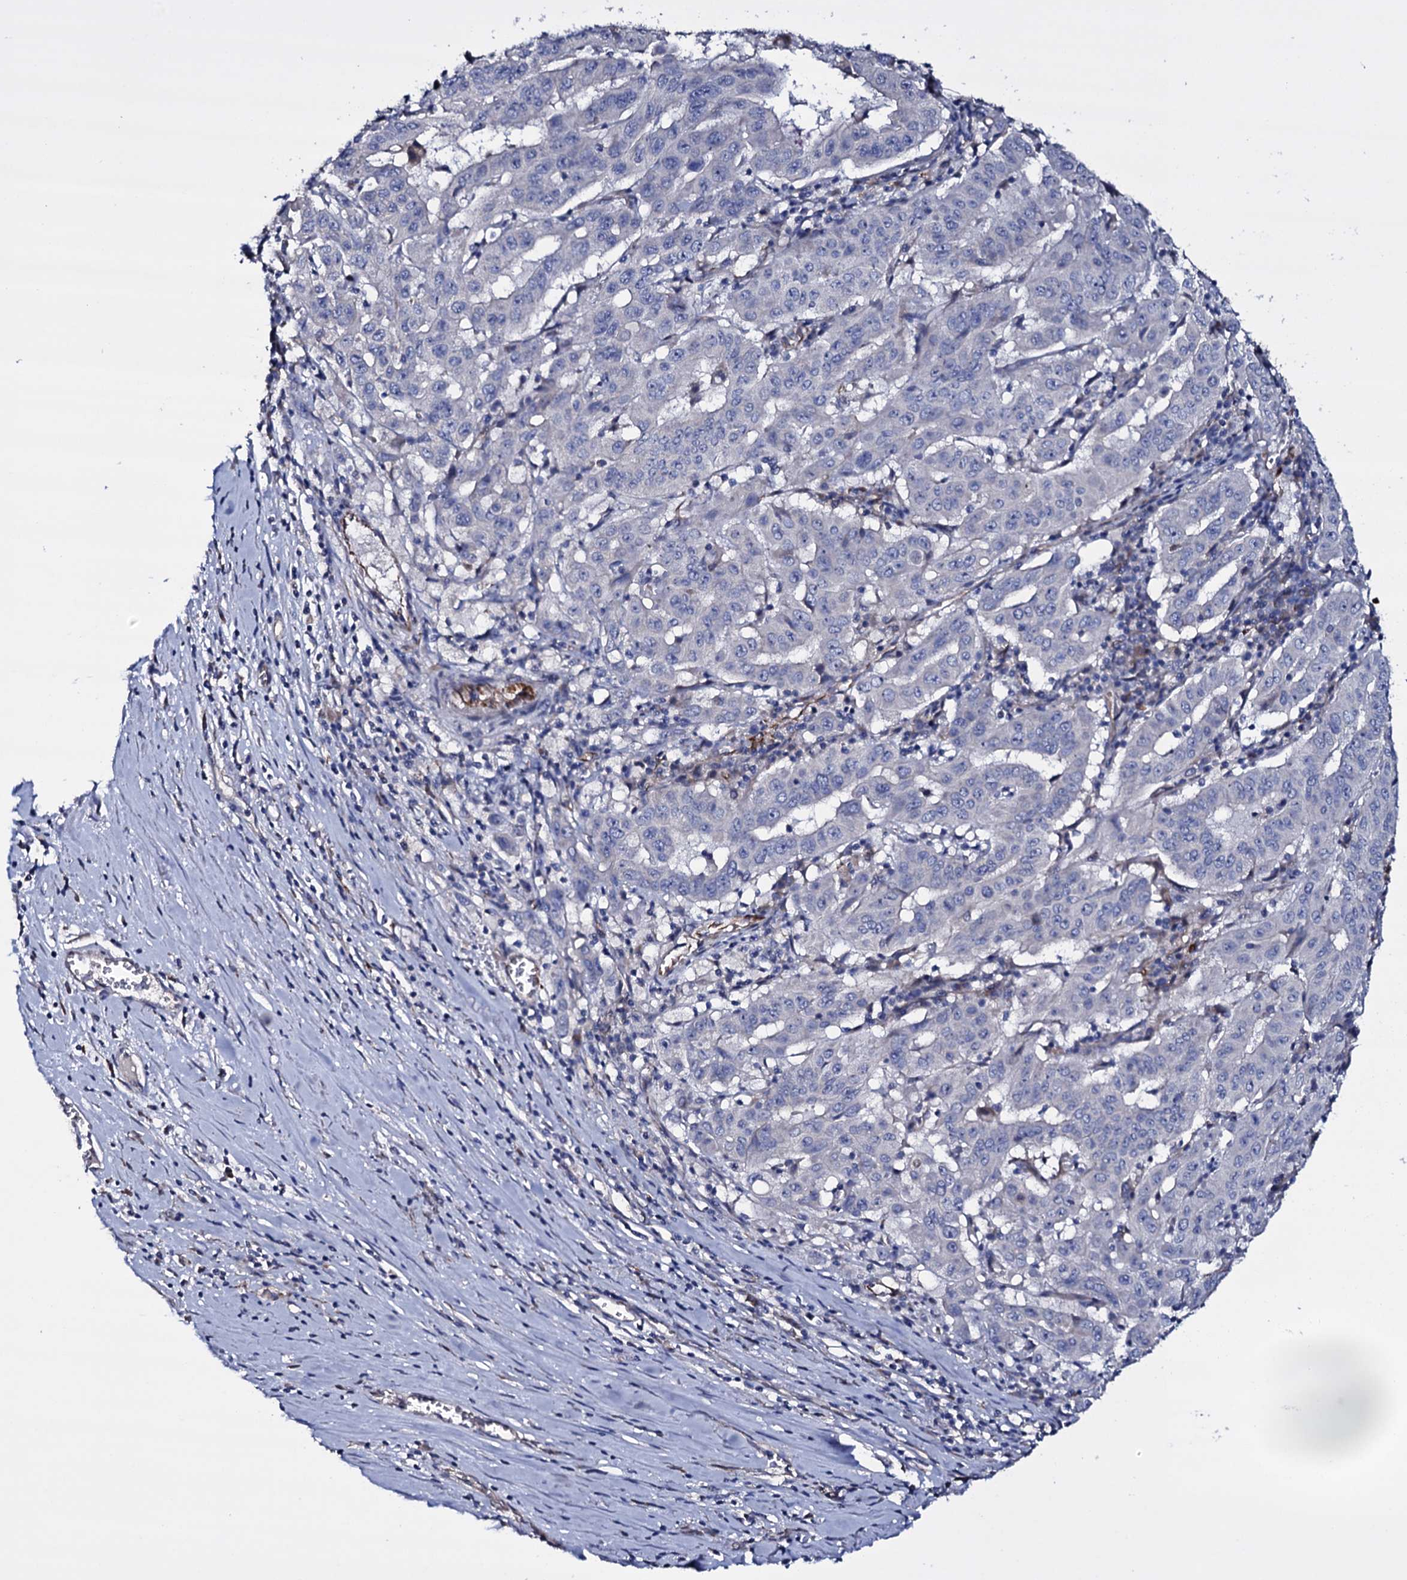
{"staining": {"intensity": "negative", "quantity": "none", "location": "none"}, "tissue": "pancreatic cancer", "cell_type": "Tumor cells", "image_type": "cancer", "snomed": [{"axis": "morphology", "description": "Adenocarcinoma, NOS"}, {"axis": "topography", "description": "Pancreas"}], "caption": "Immunohistochemistry micrograph of neoplastic tissue: human pancreatic cancer (adenocarcinoma) stained with DAB (3,3'-diaminobenzidine) demonstrates no significant protein expression in tumor cells.", "gene": "BCL2L14", "patient": {"sex": "male", "age": 63}}